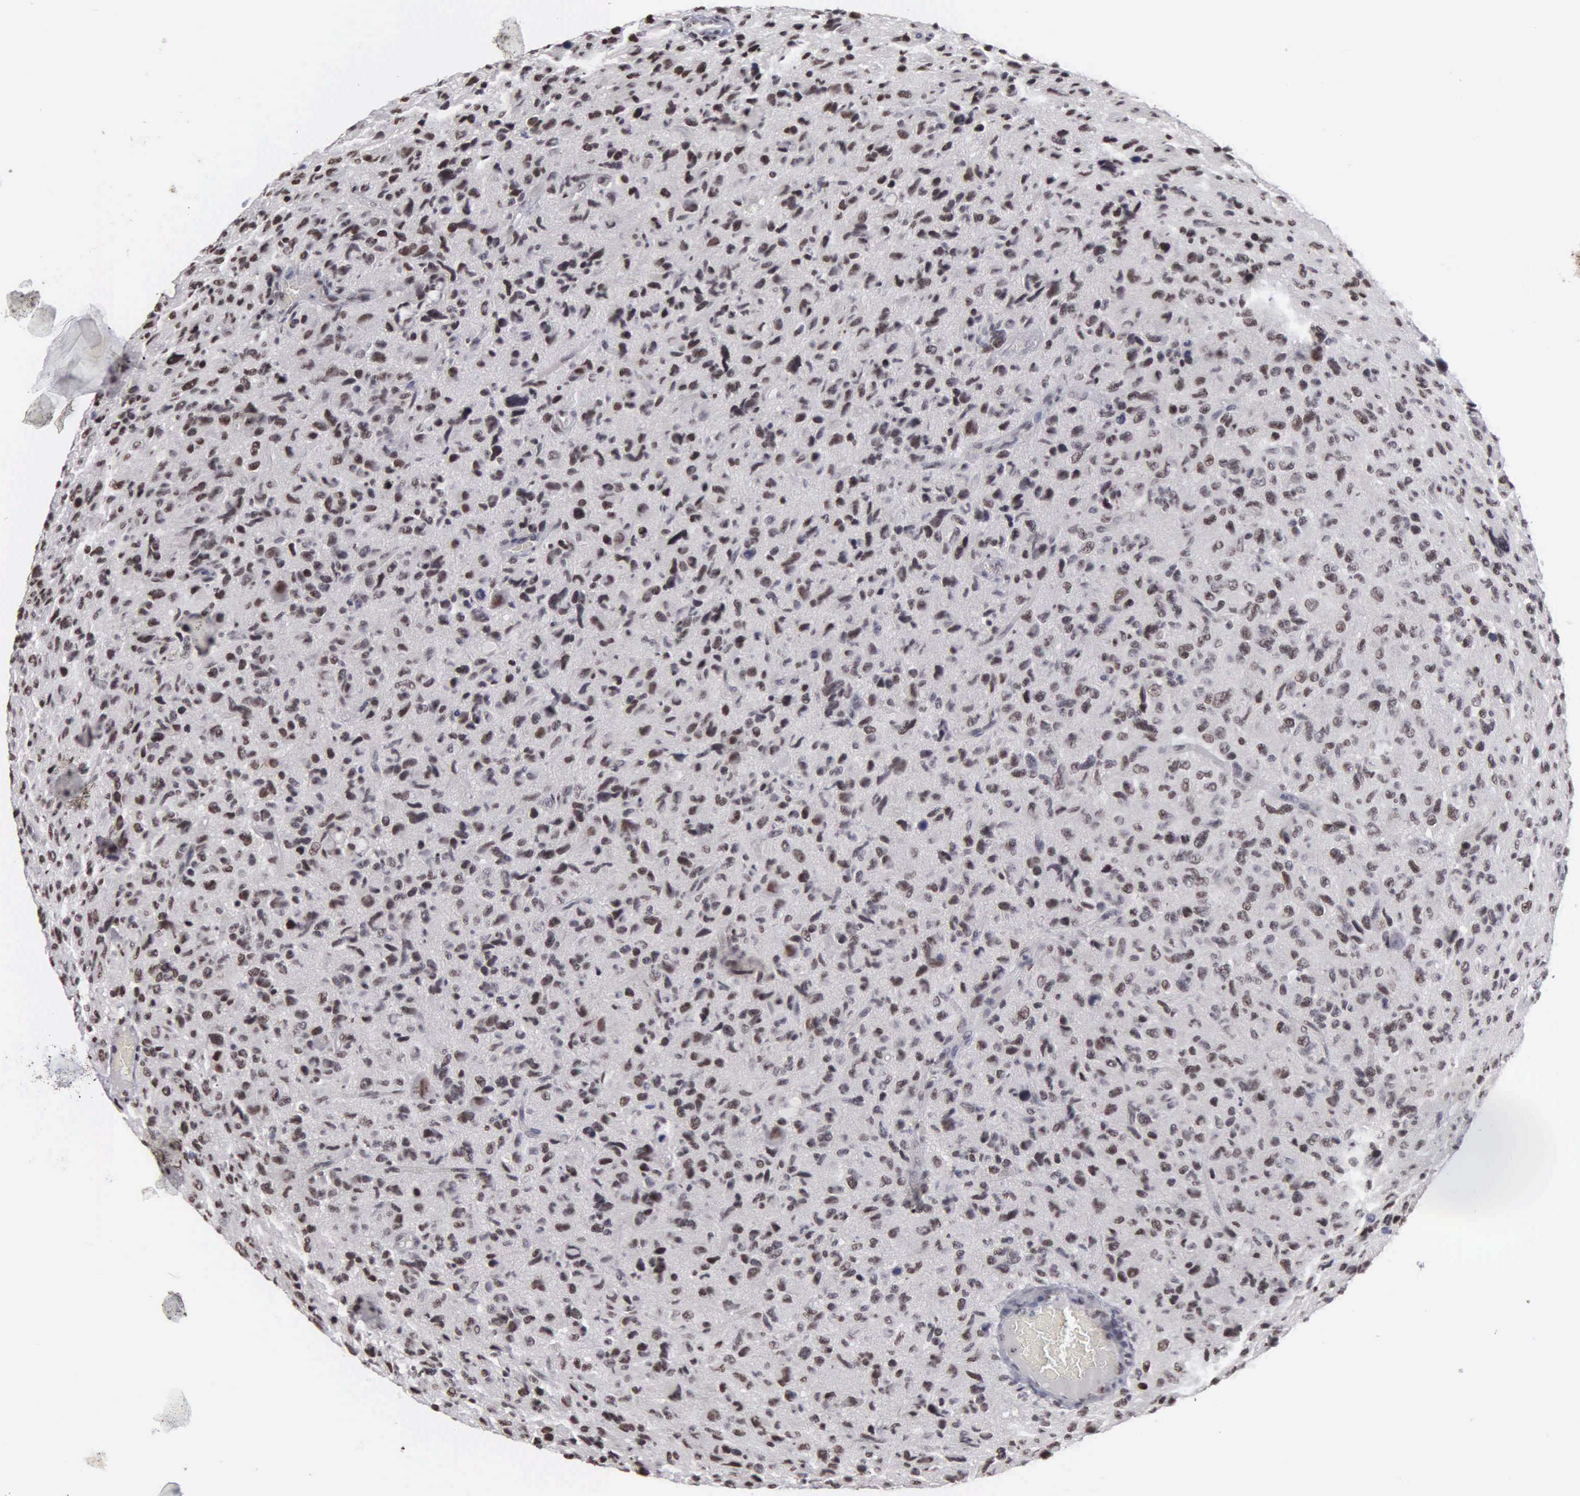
{"staining": {"intensity": "moderate", "quantity": ">75%", "location": "nuclear"}, "tissue": "glioma", "cell_type": "Tumor cells", "image_type": "cancer", "snomed": [{"axis": "morphology", "description": "Glioma, malignant, High grade"}, {"axis": "topography", "description": "Brain"}], "caption": "Tumor cells demonstrate medium levels of moderate nuclear positivity in approximately >75% of cells in human malignant high-grade glioma.", "gene": "KIAA0586", "patient": {"sex": "female", "age": 60}}